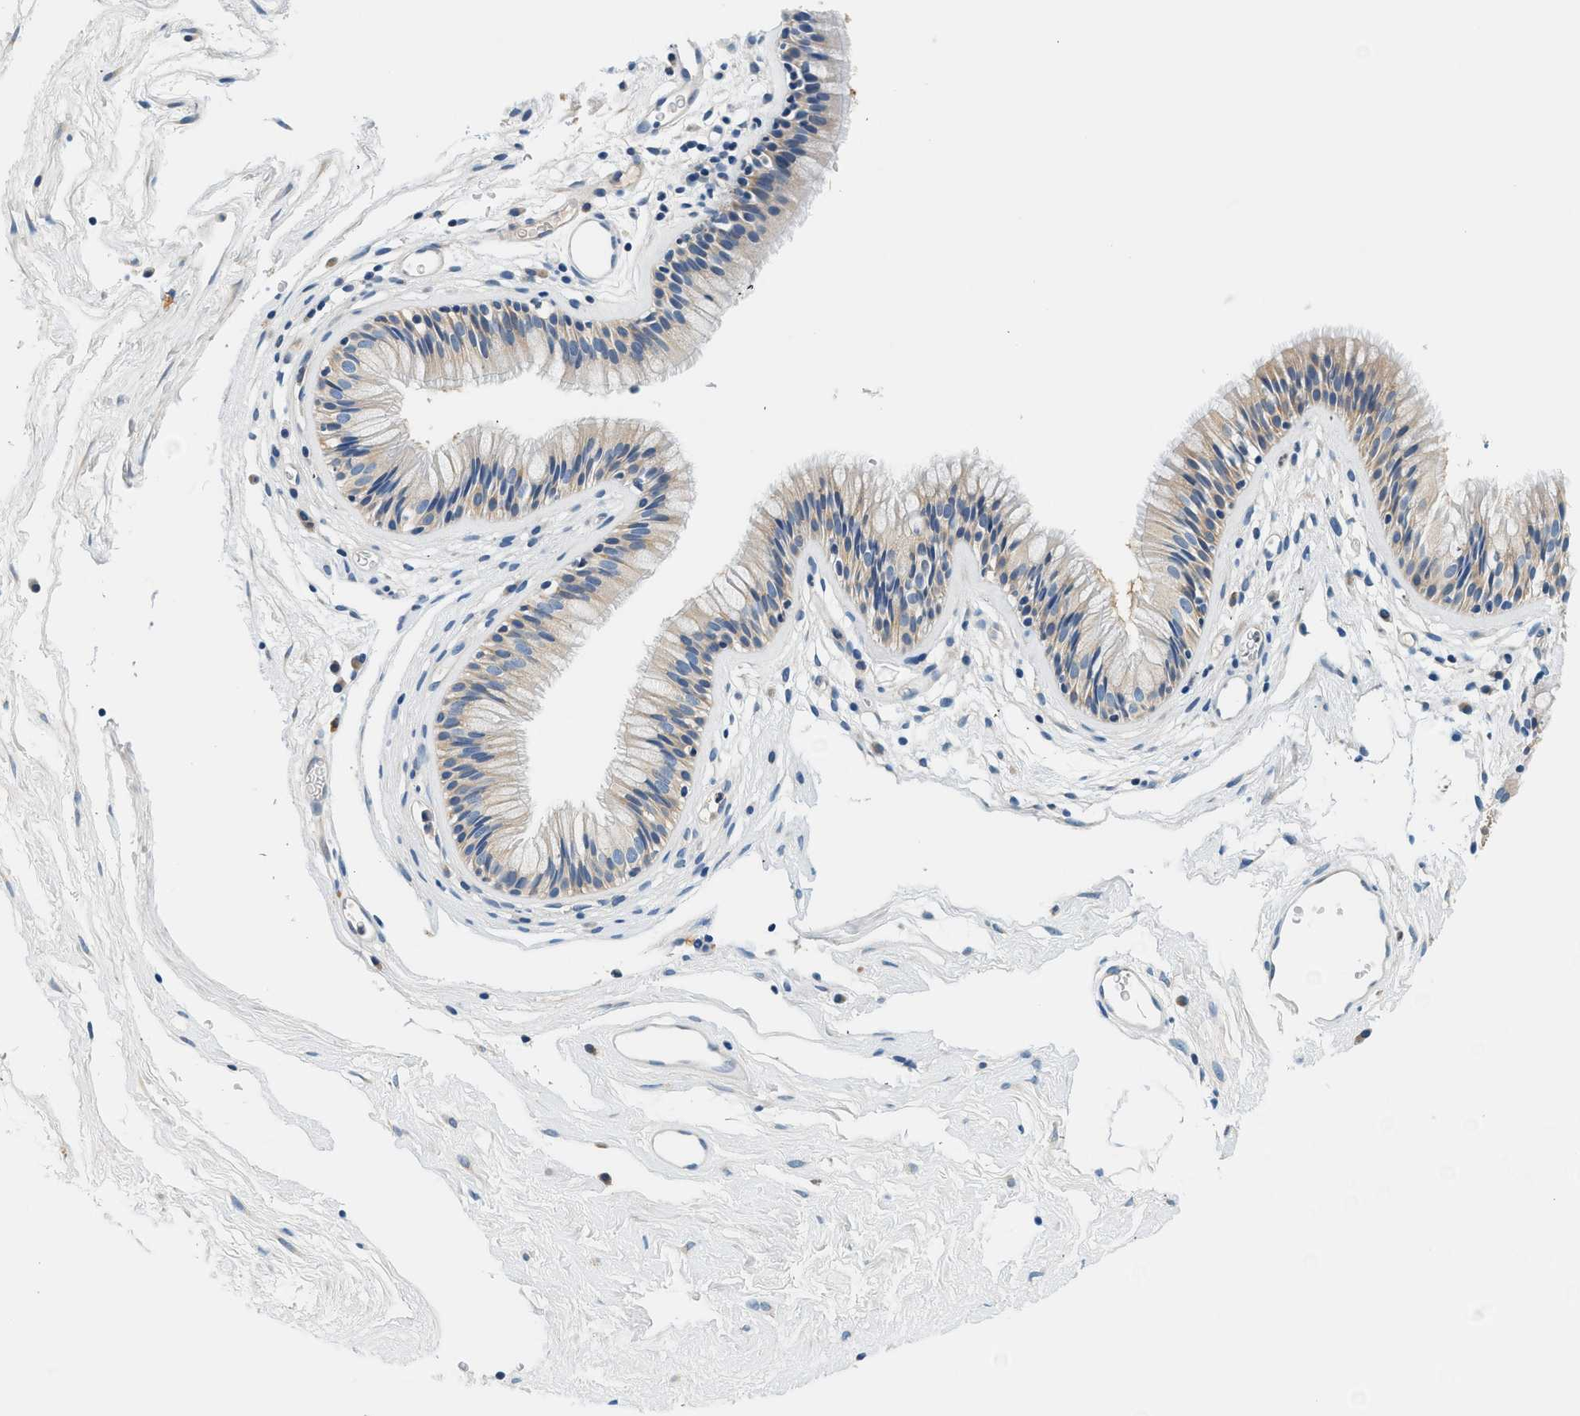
{"staining": {"intensity": "moderate", "quantity": ">75%", "location": "cytoplasmic/membranous"}, "tissue": "nasopharynx", "cell_type": "Respiratory epithelial cells", "image_type": "normal", "snomed": [{"axis": "morphology", "description": "Normal tissue, NOS"}, {"axis": "morphology", "description": "Inflammation, NOS"}, {"axis": "topography", "description": "Nasopharynx"}], "caption": "A brown stain shows moderate cytoplasmic/membranous expression of a protein in respiratory epithelial cells of benign nasopharynx. The staining is performed using DAB brown chromogen to label protein expression. The nuclei are counter-stained blue using hematoxylin.", "gene": "SLC35E1", "patient": {"sex": "male", "age": 48}}